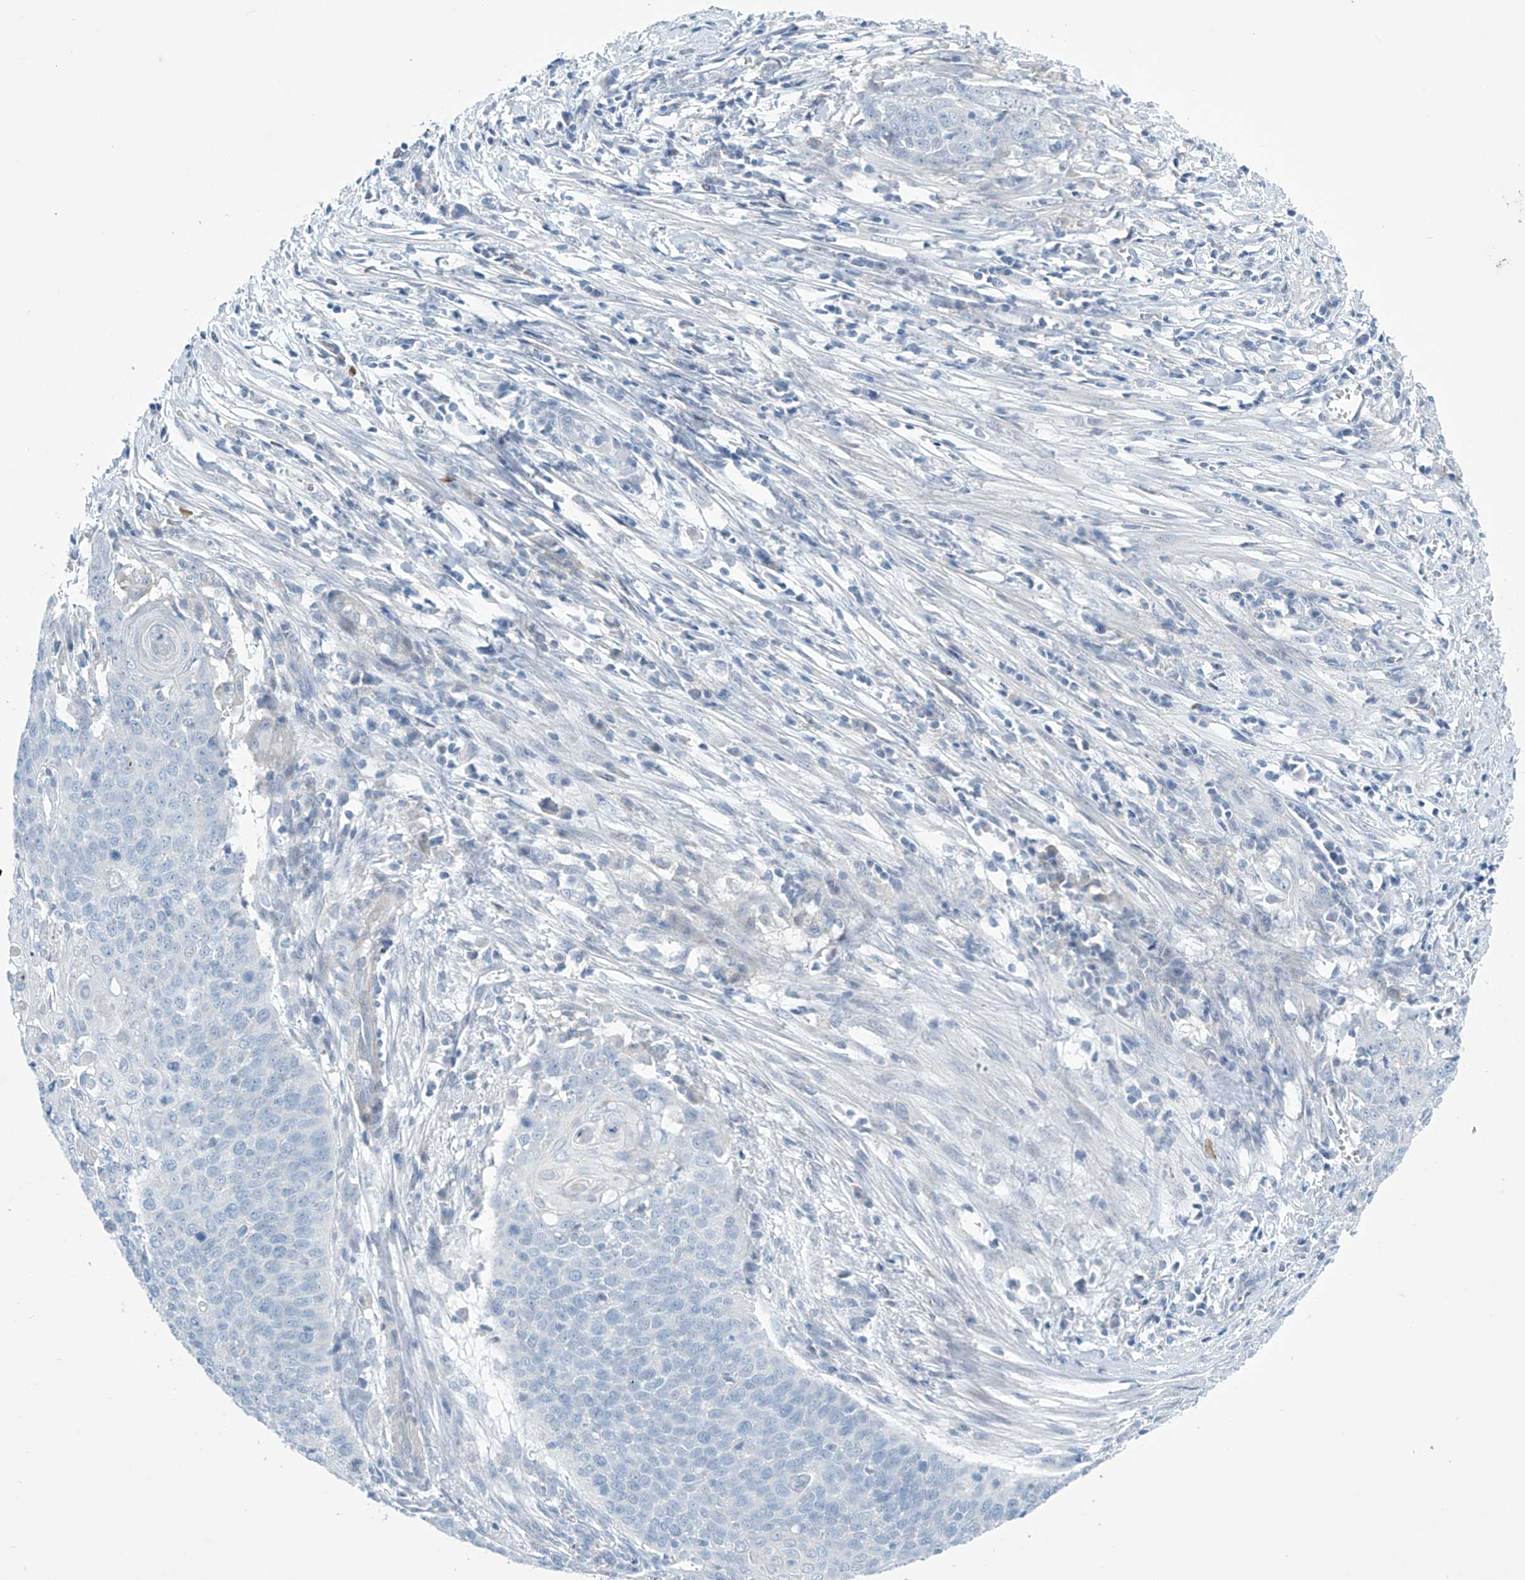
{"staining": {"intensity": "negative", "quantity": "none", "location": "none"}, "tissue": "cervical cancer", "cell_type": "Tumor cells", "image_type": "cancer", "snomed": [{"axis": "morphology", "description": "Squamous cell carcinoma, NOS"}, {"axis": "topography", "description": "Cervix"}], "caption": "The image demonstrates no significant positivity in tumor cells of squamous cell carcinoma (cervical).", "gene": "SLC35A5", "patient": {"sex": "female", "age": 39}}